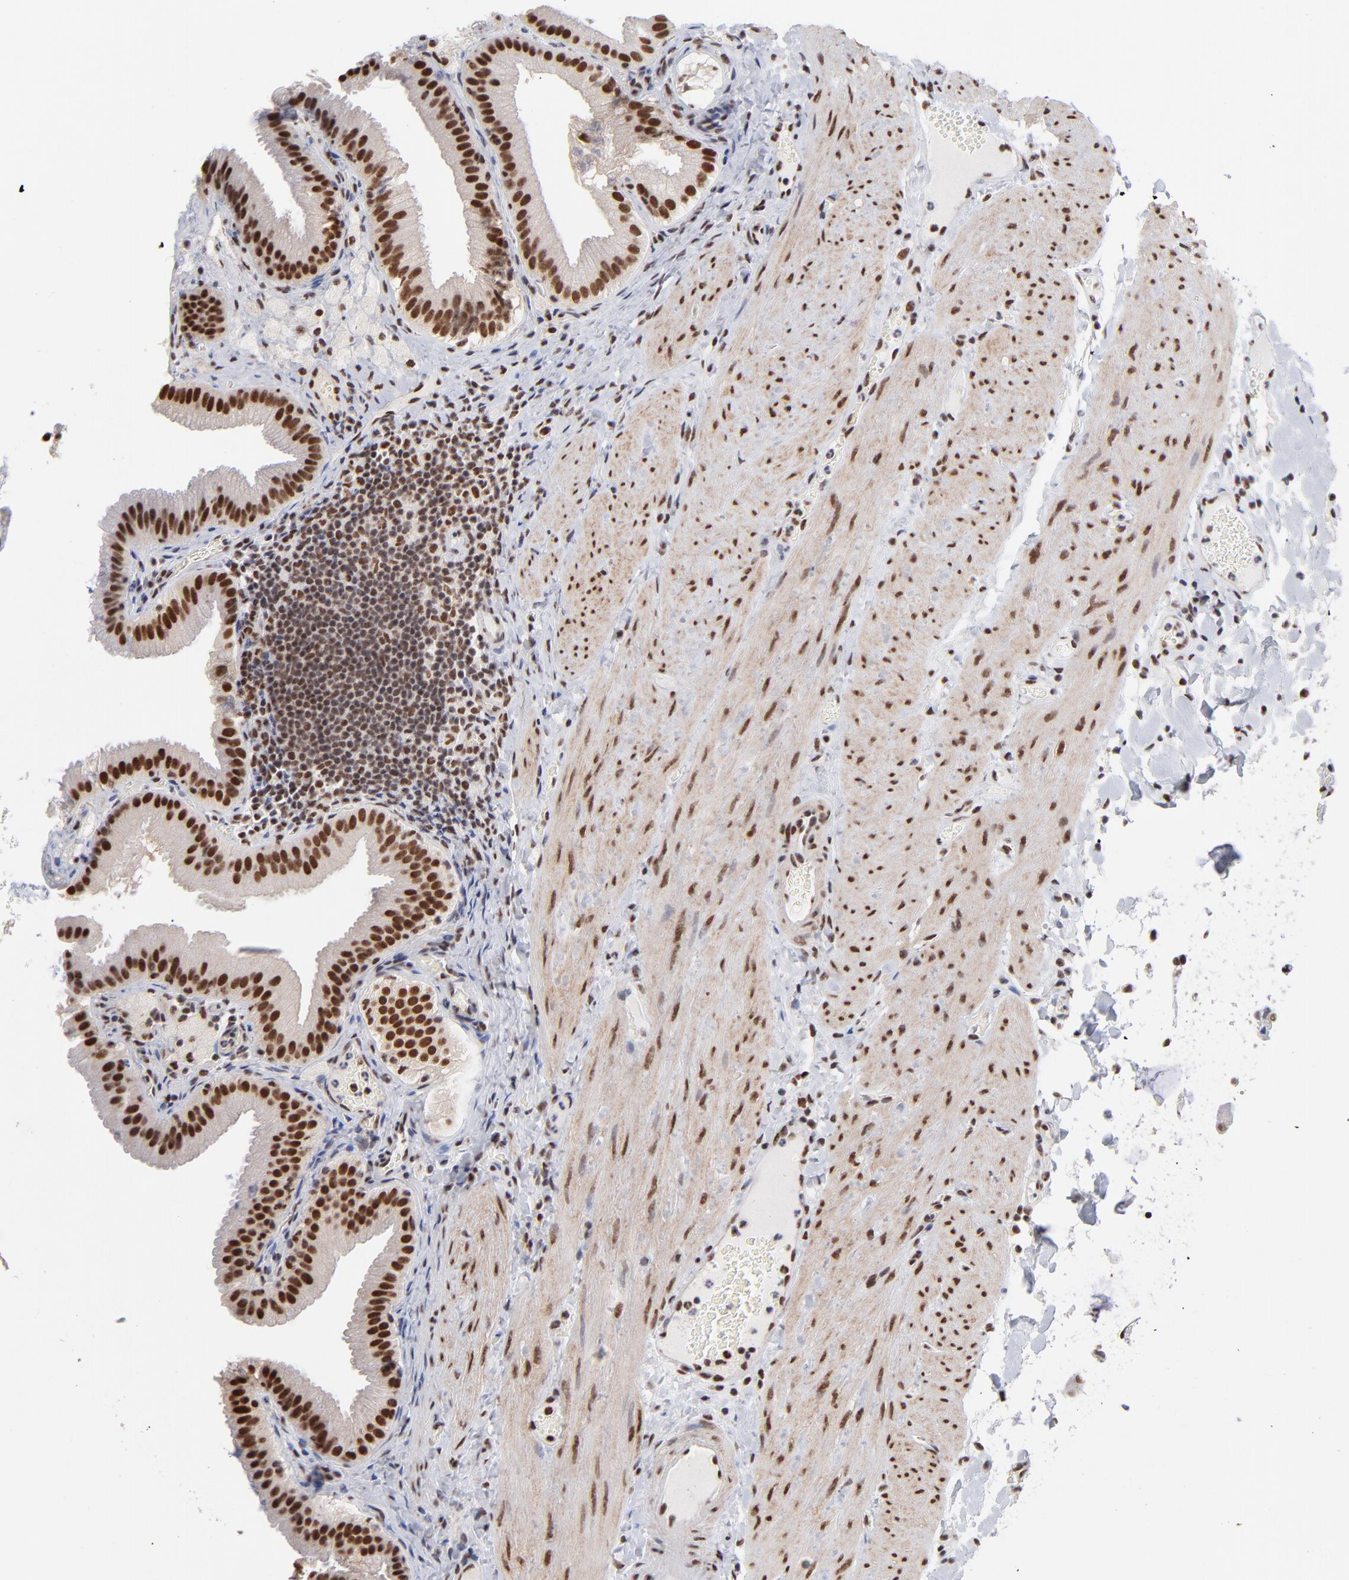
{"staining": {"intensity": "strong", "quantity": ">75%", "location": "cytoplasmic/membranous,nuclear"}, "tissue": "gallbladder", "cell_type": "Glandular cells", "image_type": "normal", "snomed": [{"axis": "morphology", "description": "Normal tissue, NOS"}, {"axis": "topography", "description": "Gallbladder"}], "caption": "Protein analysis of unremarkable gallbladder demonstrates strong cytoplasmic/membranous,nuclear expression in approximately >75% of glandular cells.", "gene": "ZNF3", "patient": {"sex": "female", "age": 24}}